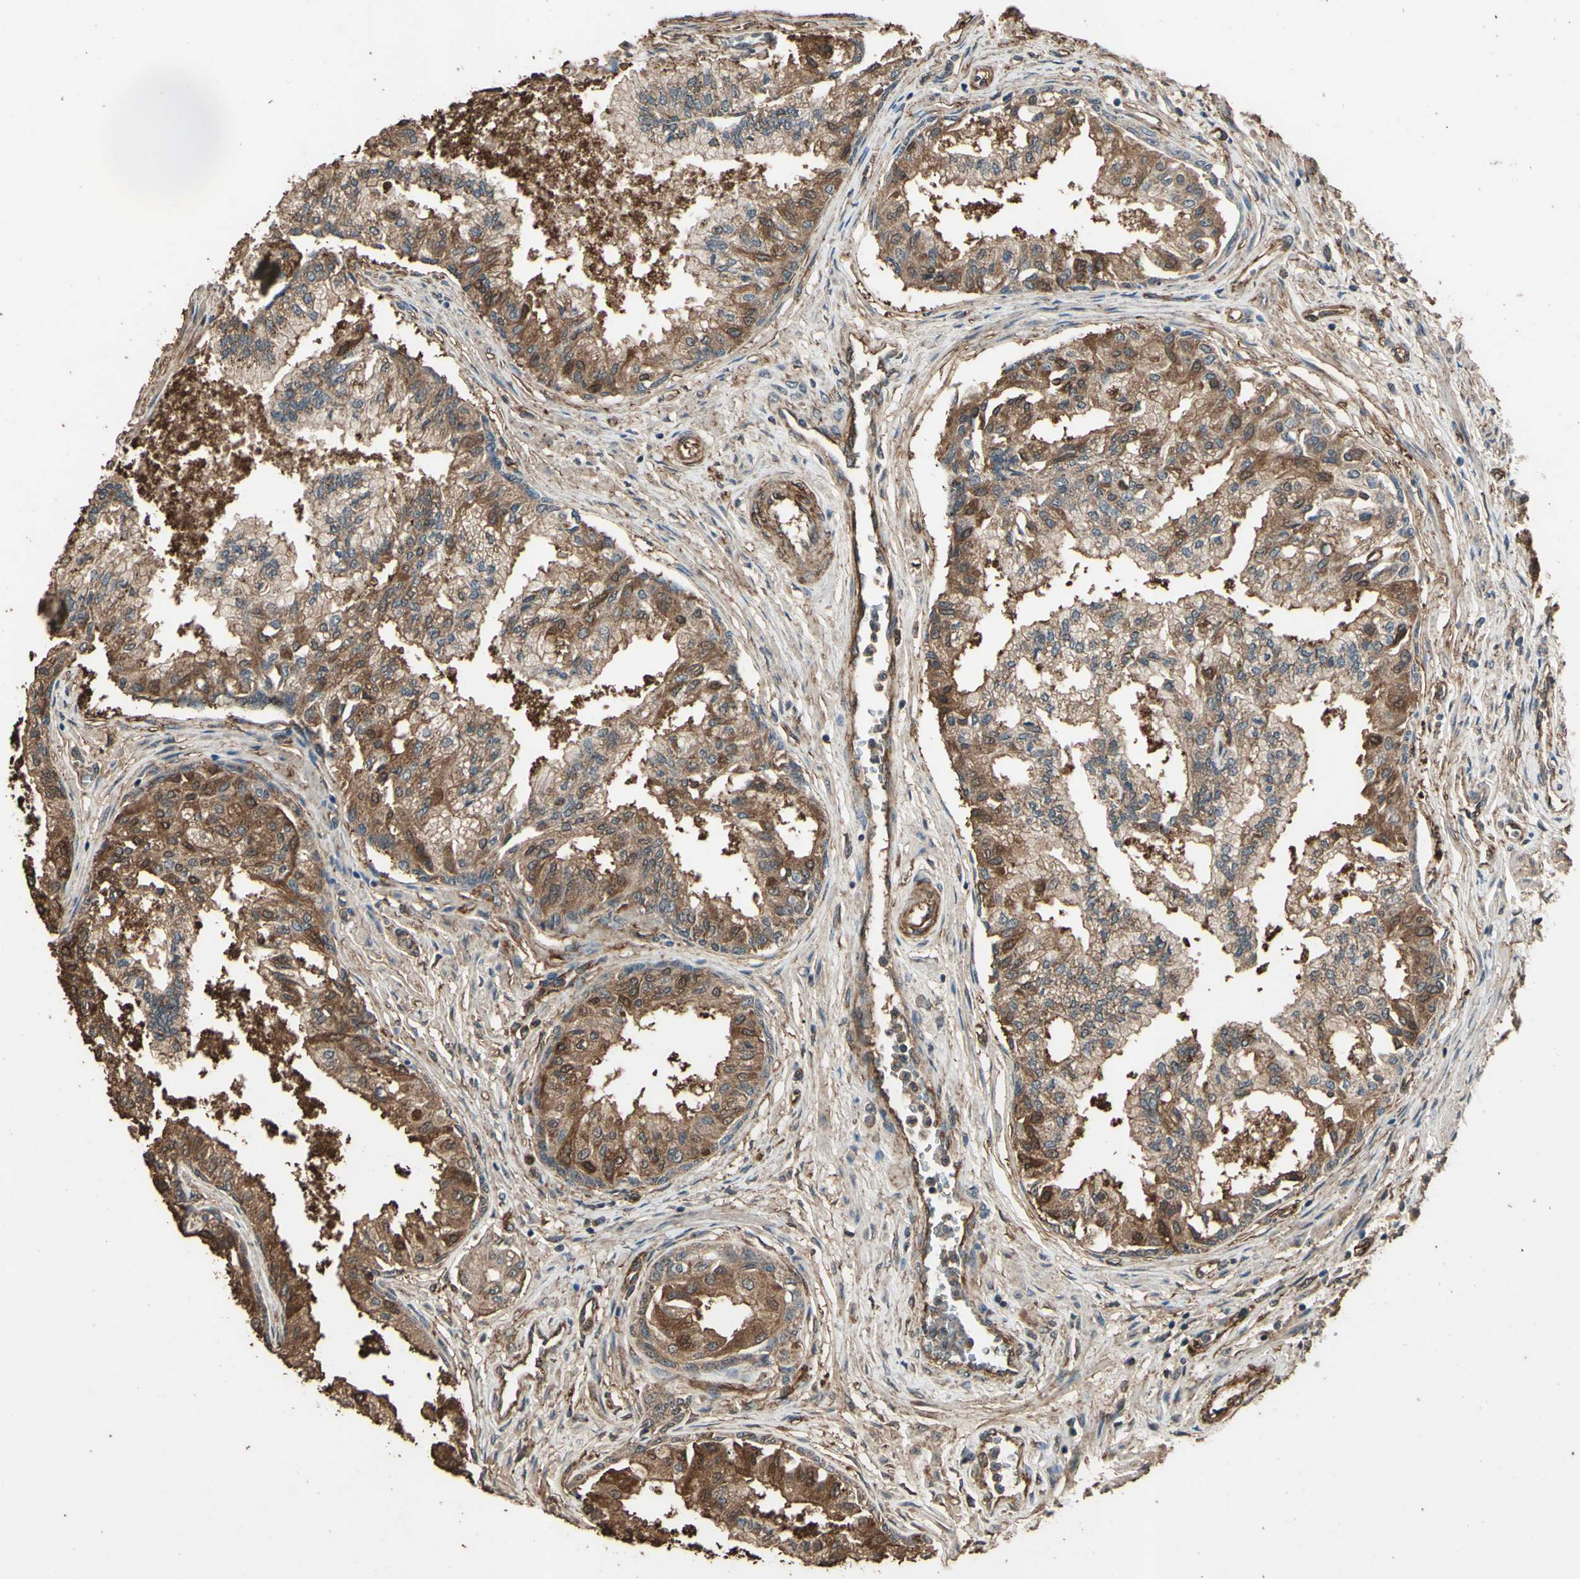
{"staining": {"intensity": "moderate", "quantity": ">75%", "location": "cytoplasmic/membranous"}, "tissue": "prostate", "cell_type": "Glandular cells", "image_type": "normal", "snomed": [{"axis": "morphology", "description": "Normal tissue, NOS"}, {"axis": "topography", "description": "Prostate"}, {"axis": "topography", "description": "Seminal veicle"}], "caption": "A histopathology image of human prostate stained for a protein demonstrates moderate cytoplasmic/membranous brown staining in glandular cells. Nuclei are stained in blue.", "gene": "TSPO", "patient": {"sex": "male", "age": 60}}